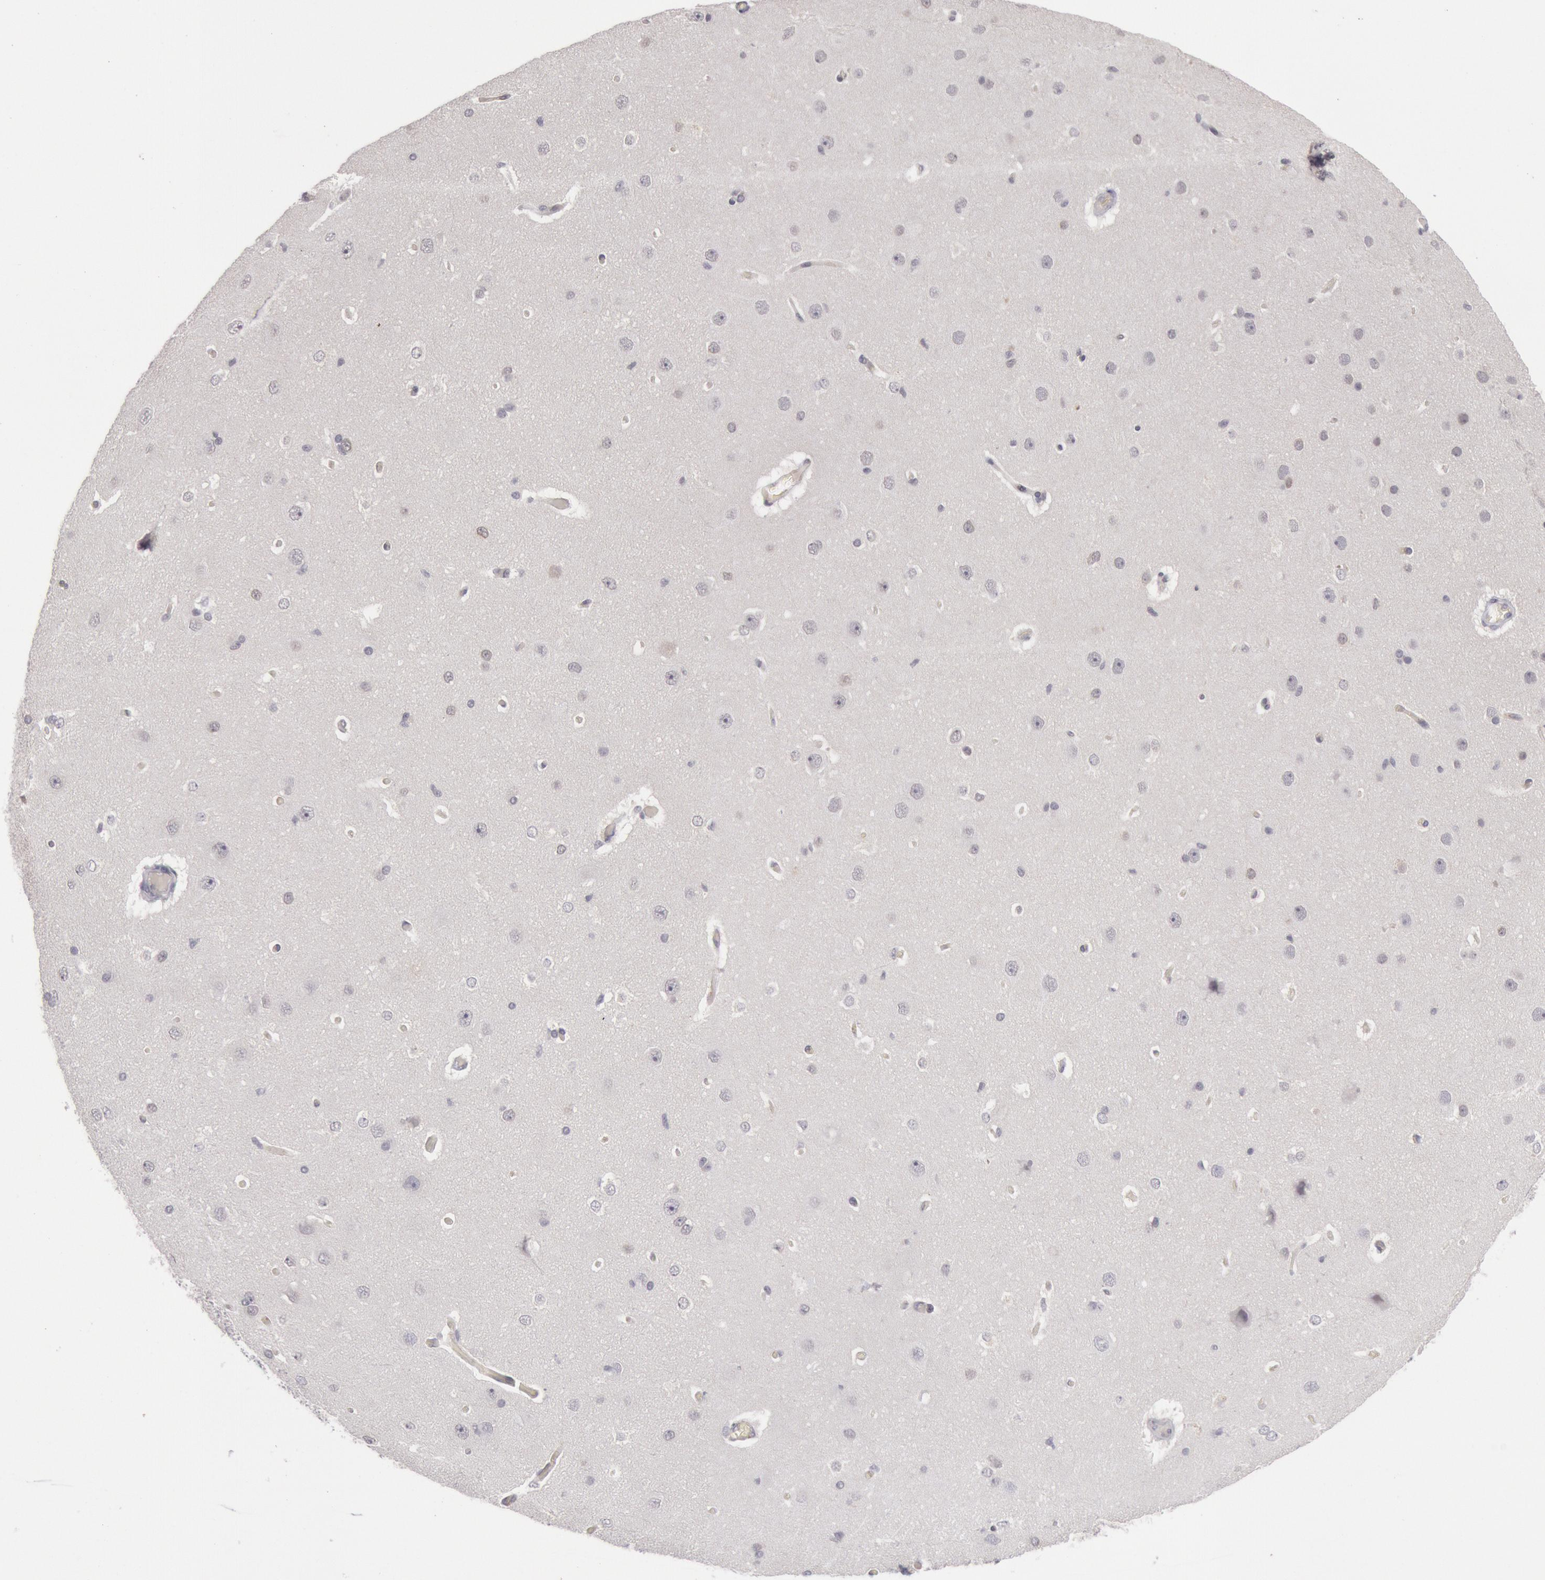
{"staining": {"intensity": "negative", "quantity": "none", "location": "none"}, "tissue": "cerebral cortex", "cell_type": "Endothelial cells", "image_type": "normal", "snomed": [{"axis": "morphology", "description": "Normal tissue, NOS"}, {"axis": "topography", "description": "Cerebral cortex"}], "caption": "Immunohistochemistry (IHC) histopathology image of normal cerebral cortex: cerebral cortex stained with DAB (3,3'-diaminobenzidine) reveals no significant protein positivity in endothelial cells.", "gene": "JOSD1", "patient": {"sex": "female", "age": 45}}